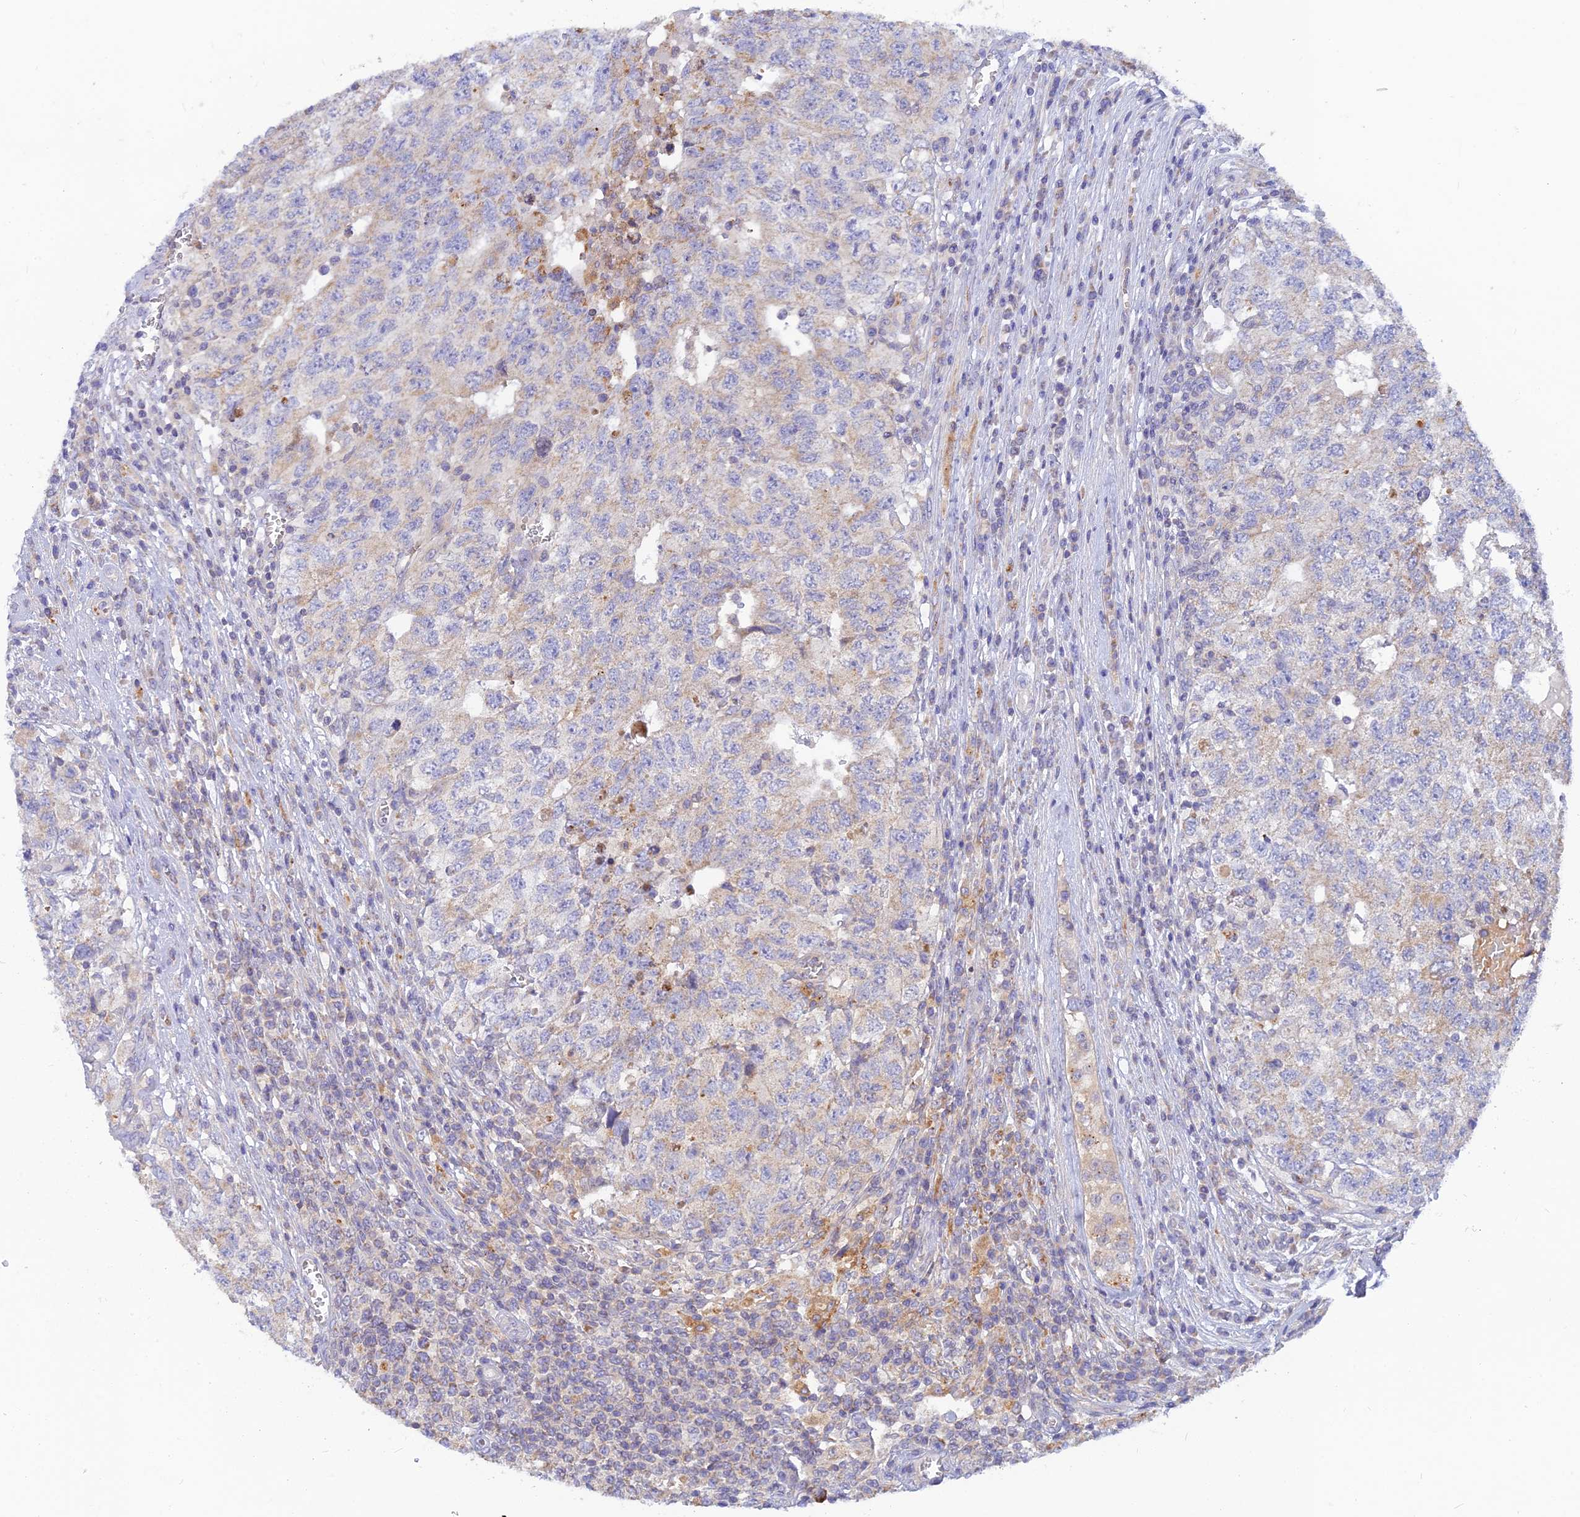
{"staining": {"intensity": "negative", "quantity": "none", "location": "none"}, "tissue": "testis cancer", "cell_type": "Tumor cells", "image_type": "cancer", "snomed": [{"axis": "morphology", "description": "Carcinoma, Embryonal, NOS"}, {"axis": "topography", "description": "Testis"}], "caption": "Embryonal carcinoma (testis) was stained to show a protein in brown. There is no significant expression in tumor cells. The staining is performed using DAB brown chromogen with nuclei counter-stained in using hematoxylin.", "gene": "CACNA1B", "patient": {"sex": "male", "age": 34}}